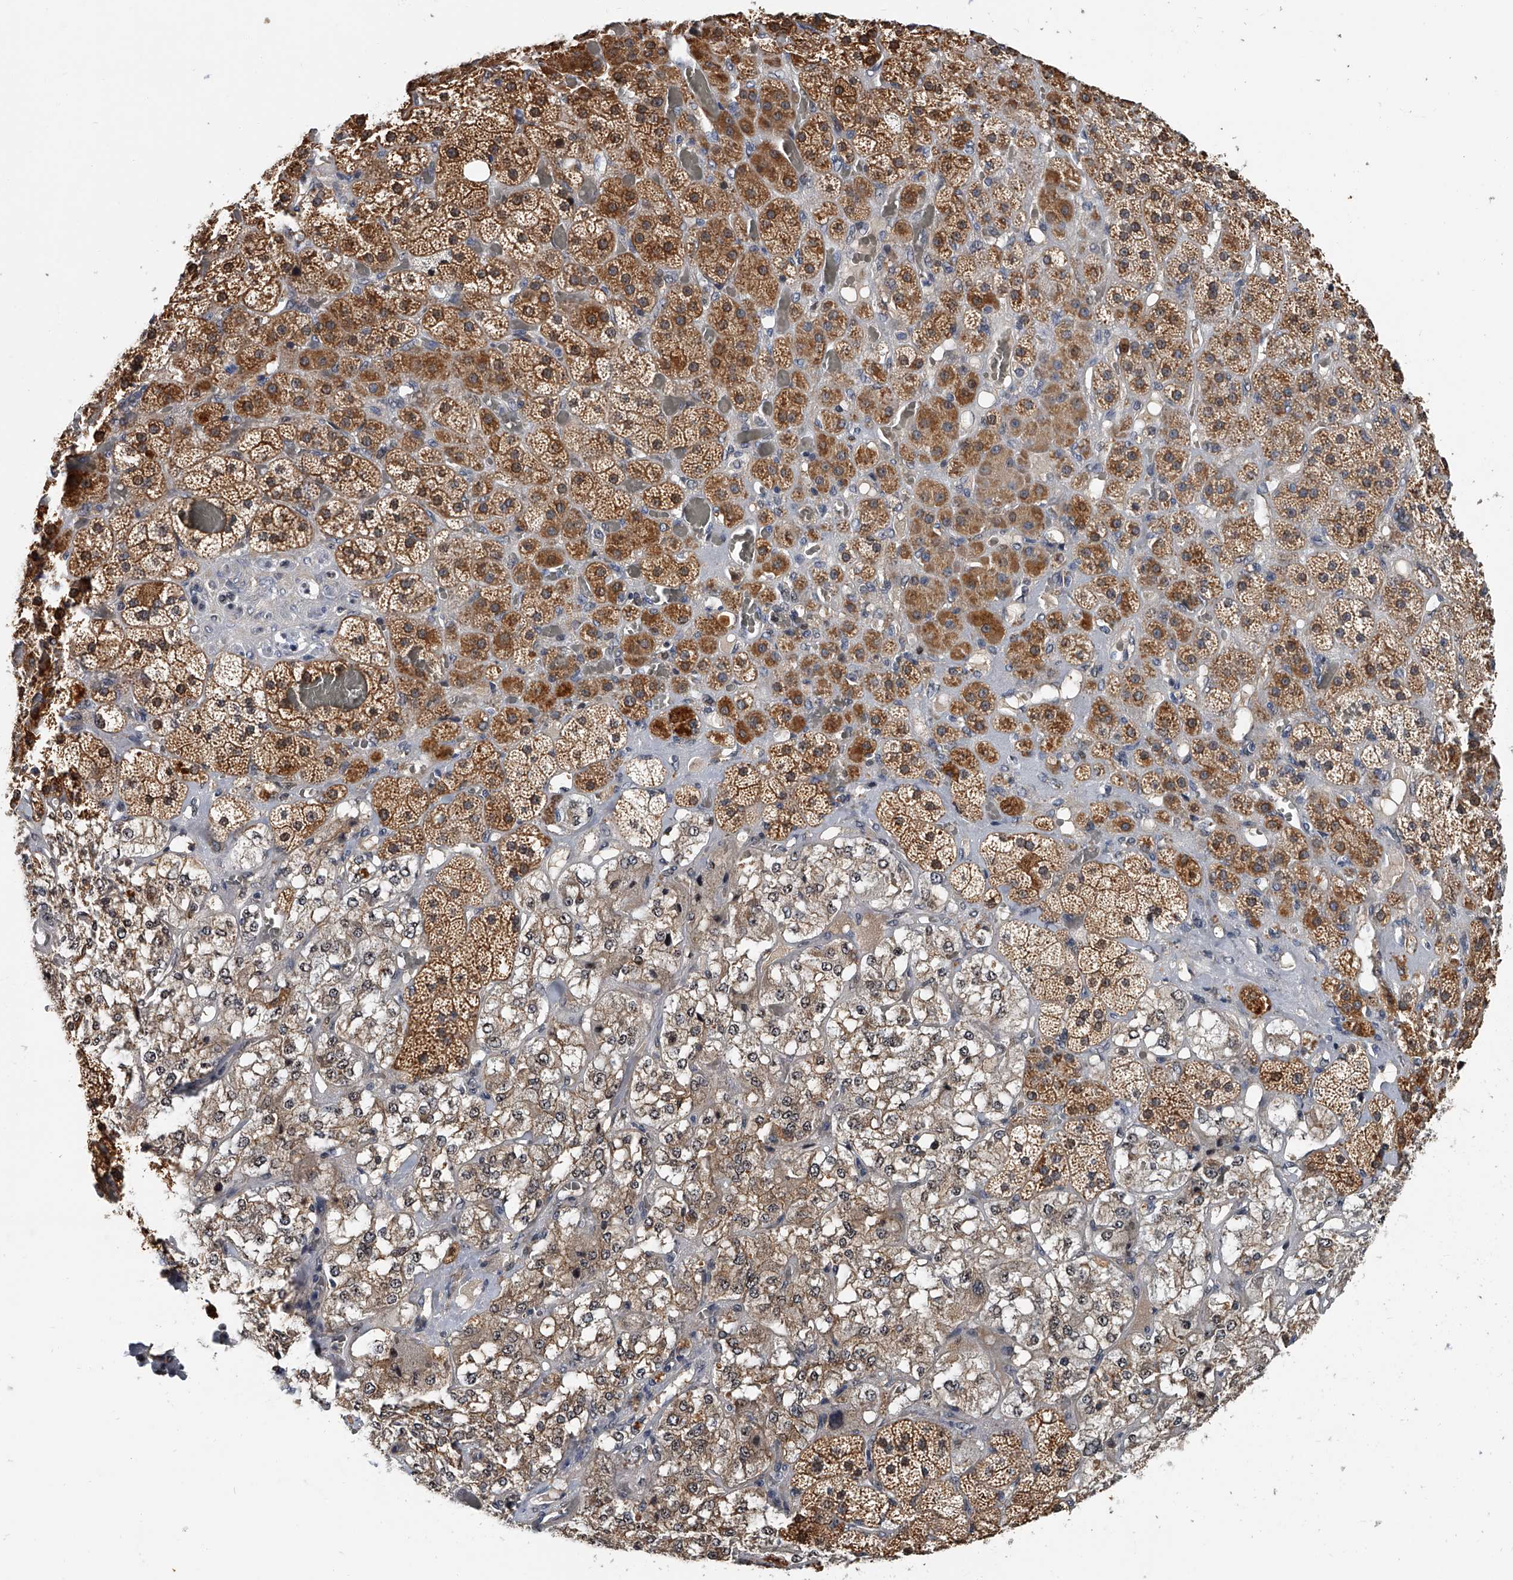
{"staining": {"intensity": "moderate", "quantity": ">75%", "location": "cytoplasmic/membranous,nuclear"}, "tissue": "adrenal gland", "cell_type": "Glandular cells", "image_type": "normal", "snomed": [{"axis": "morphology", "description": "Normal tissue, NOS"}, {"axis": "topography", "description": "Adrenal gland"}], "caption": "A high-resolution photomicrograph shows immunohistochemistry staining of unremarkable adrenal gland, which reveals moderate cytoplasmic/membranous,nuclear staining in approximately >75% of glandular cells.", "gene": "CD200", "patient": {"sex": "male", "age": 57}}